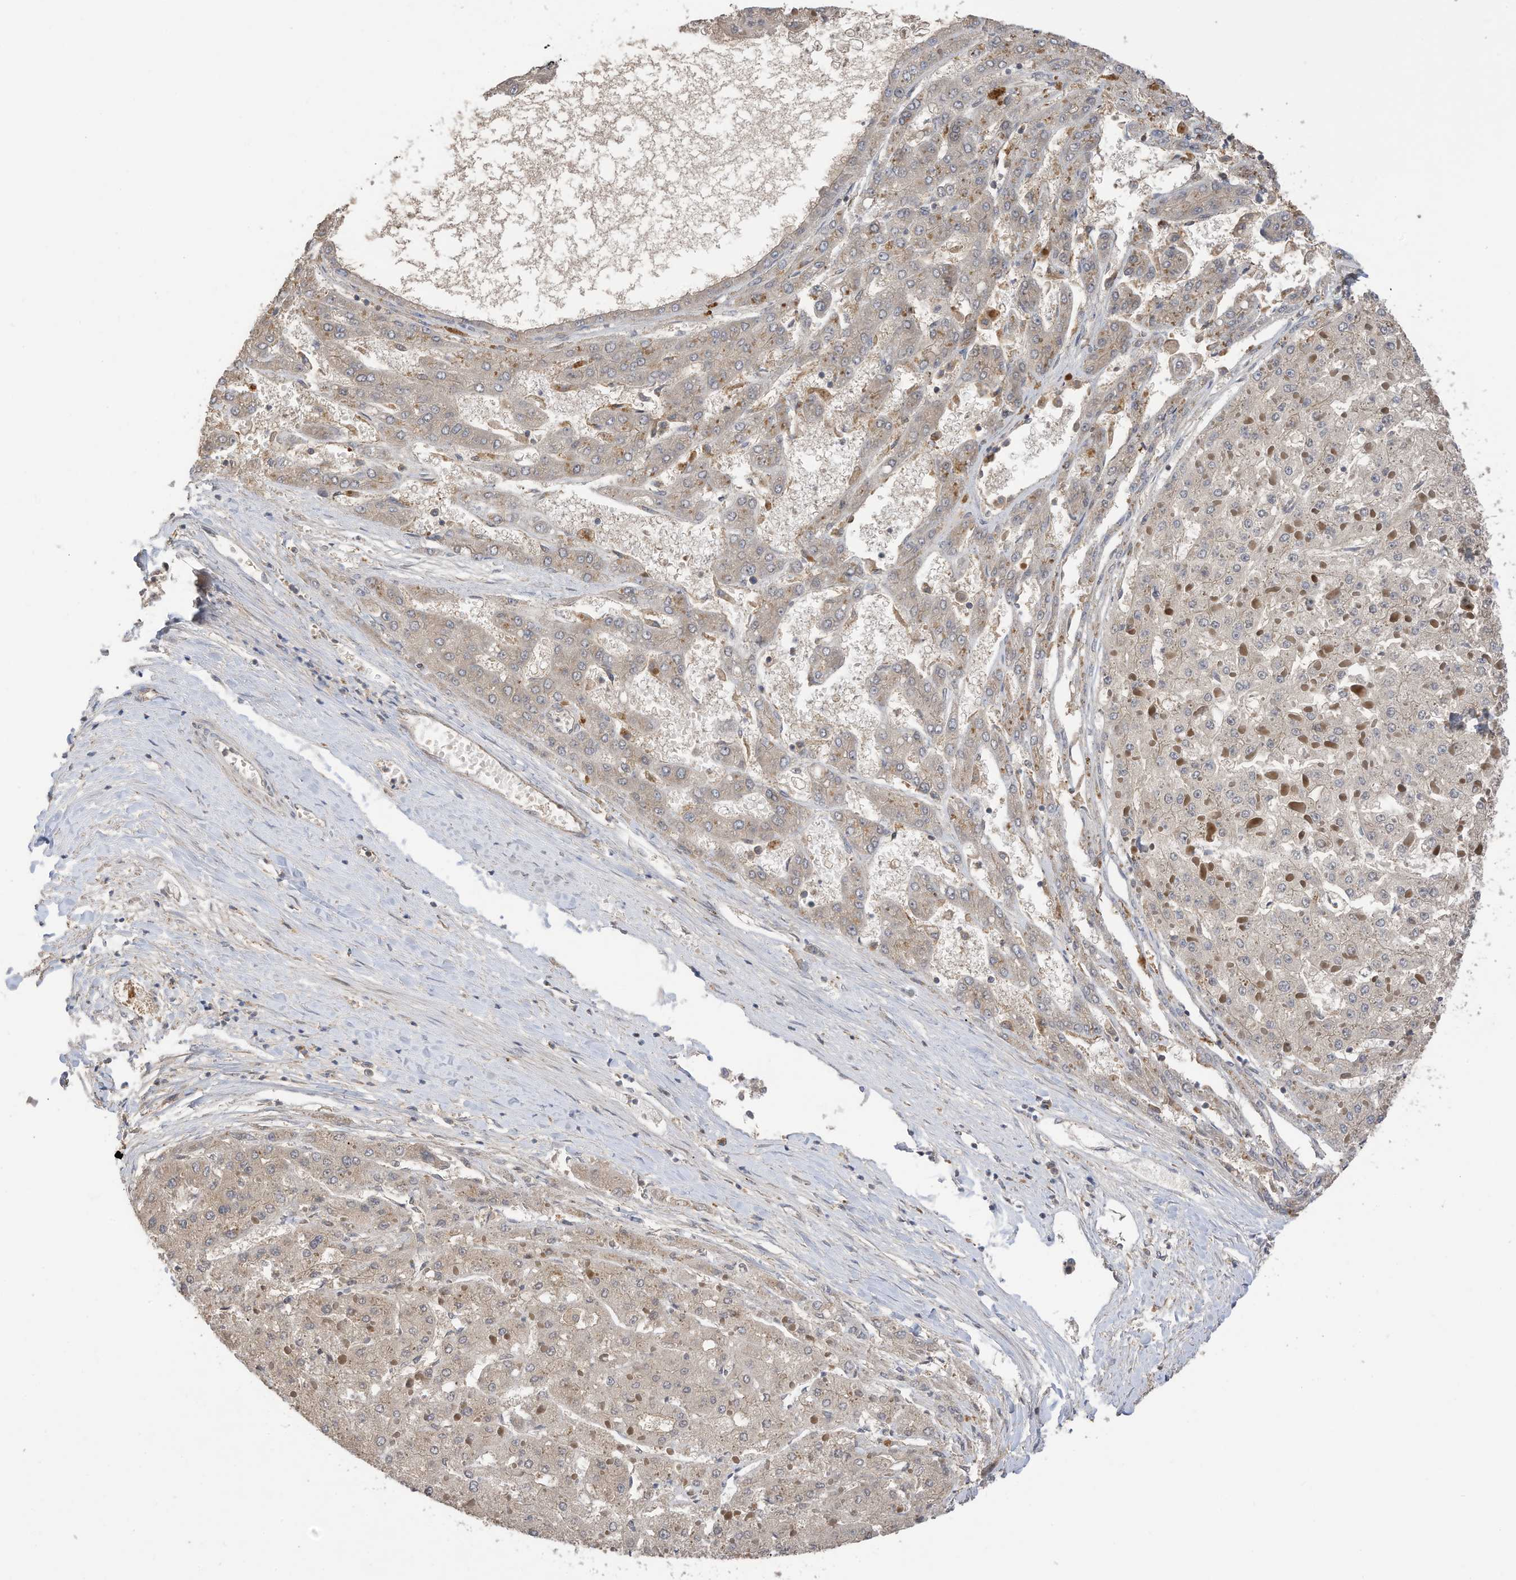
{"staining": {"intensity": "weak", "quantity": "25%-75%", "location": "cytoplasmic/membranous"}, "tissue": "liver cancer", "cell_type": "Tumor cells", "image_type": "cancer", "snomed": [{"axis": "morphology", "description": "Carcinoma, Hepatocellular, NOS"}, {"axis": "topography", "description": "Liver"}], "caption": "Liver hepatocellular carcinoma tissue reveals weak cytoplasmic/membranous expression in approximately 25%-75% of tumor cells Using DAB (brown) and hematoxylin (blue) stains, captured at high magnification using brightfield microscopy.", "gene": "REC8", "patient": {"sex": "female", "age": 73}}